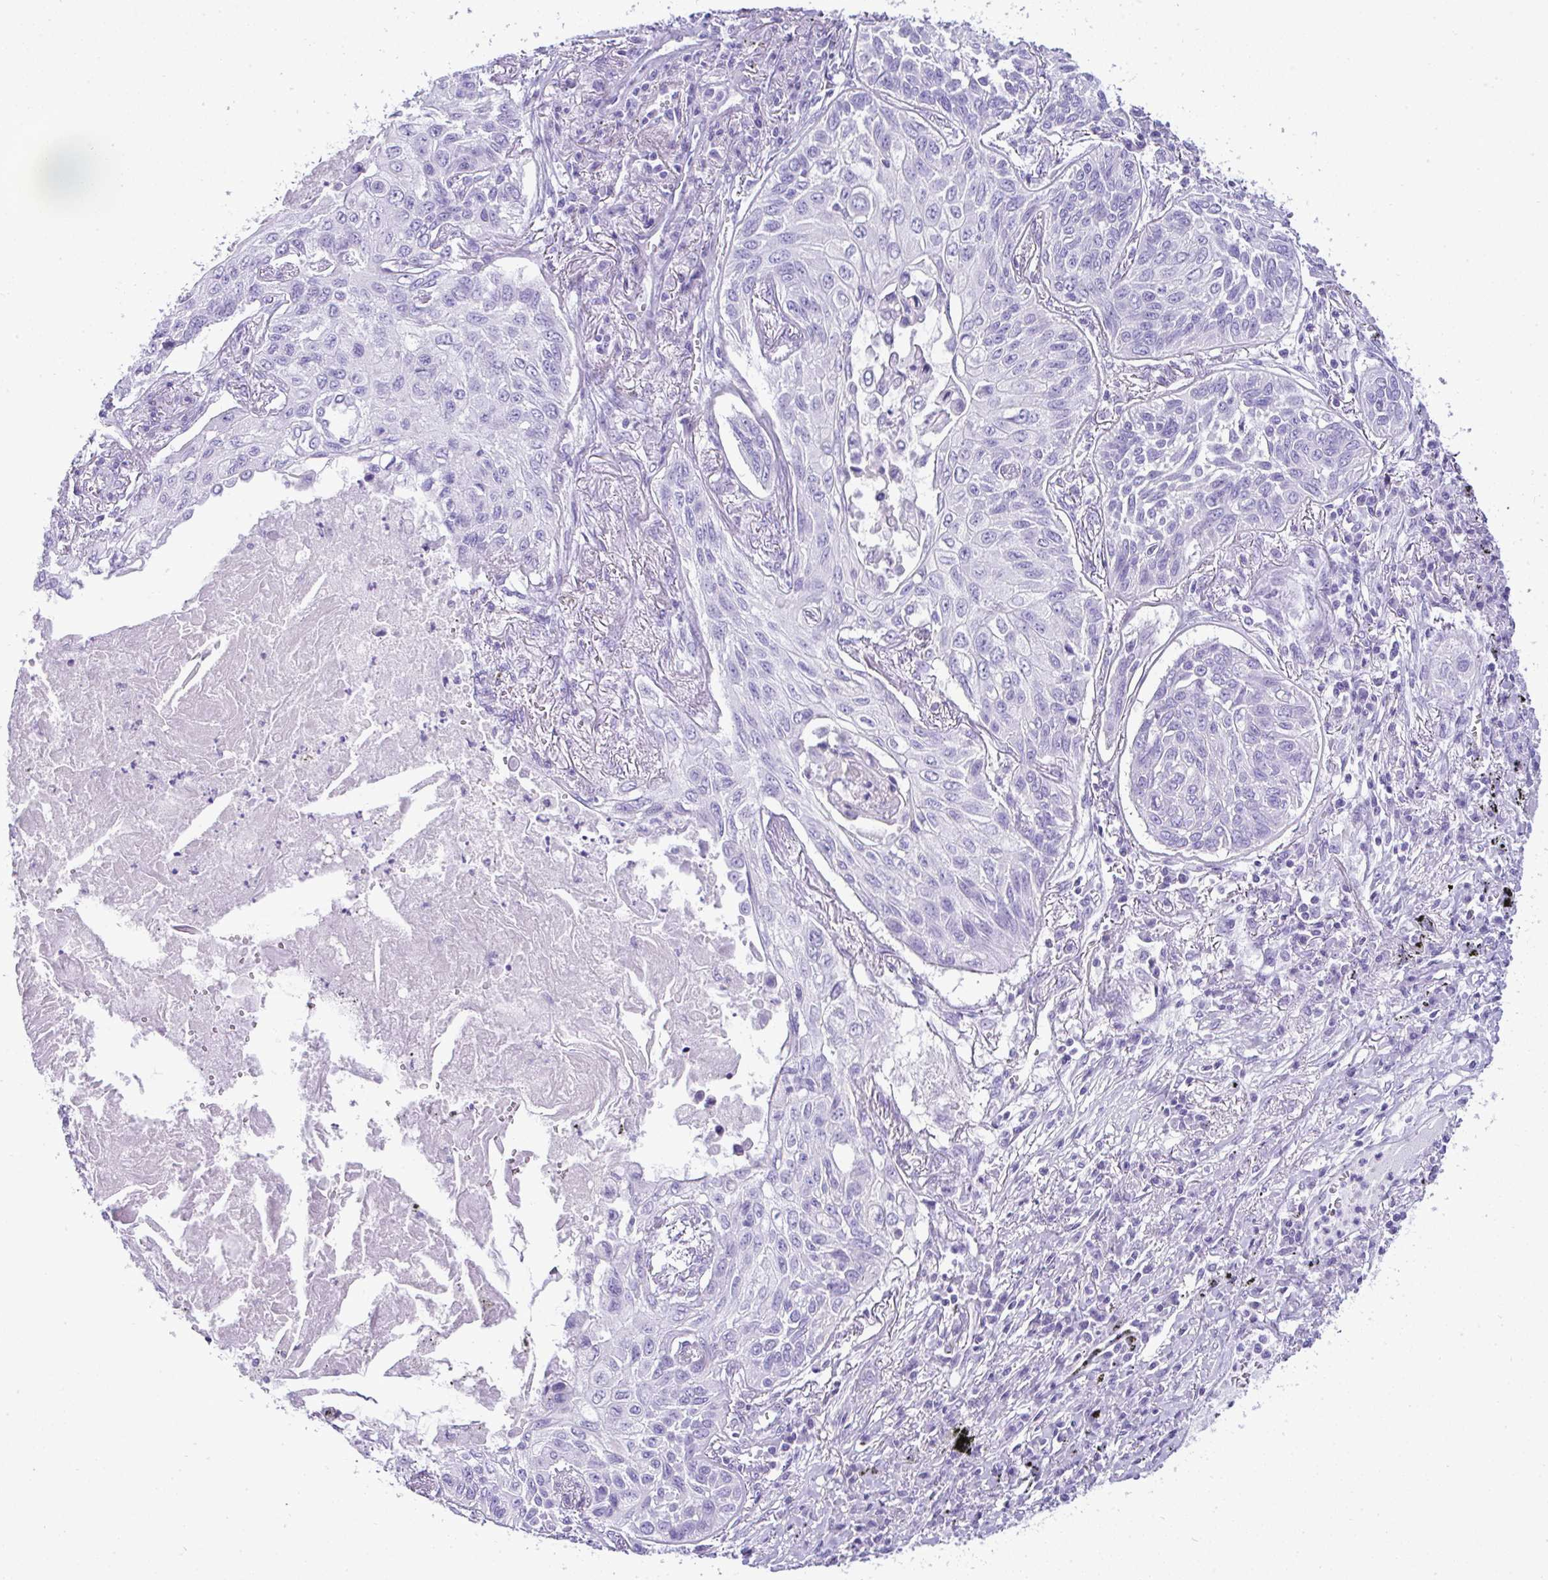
{"staining": {"intensity": "negative", "quantity": "none", "location": "none"}, "tissue": "lung cancer", "cell_type": "Tumor cells", "image_type": "cancer", "snomed": [{"axis": "morphology", "description": "Squamous cell carcinoma, NOS"}, {"axis": "topography", "description": "Lung"}], "caption": "This is a image of IHC staining of lung cancer, which shows no expression in tumor cells.", "gene": "RNF183", "patient": {"sex": "male", "age": 75}}